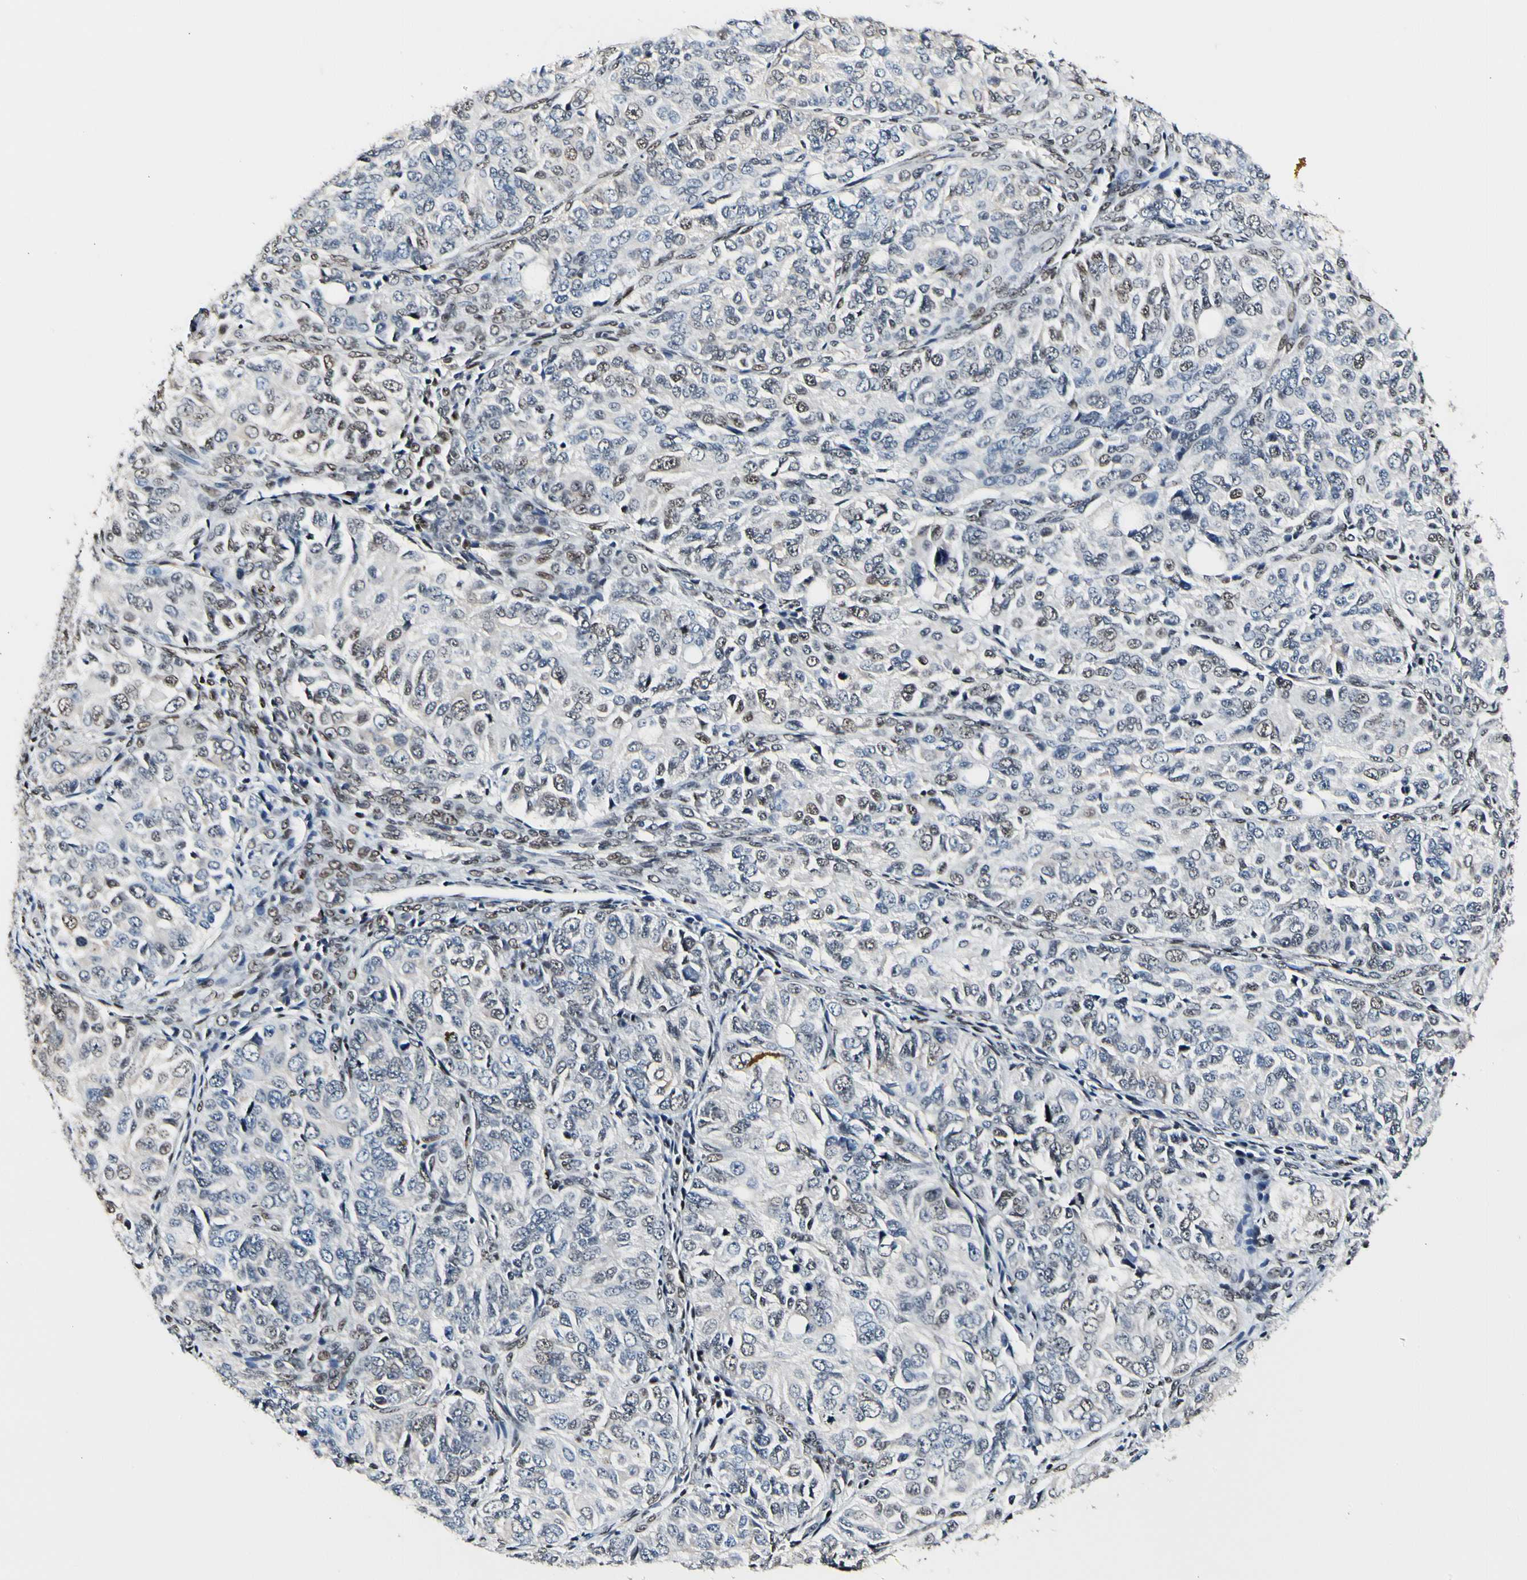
{"staining": {"intensity": "weak", "quantity": "<25%", "location": "nuclear"}, "tissue": "ovarian cancer", "cell_type": "Tumor cells", "image_type": "cancer", "snomed": [{"axis": "morphology", "description": "Carcinoma, endometroid"}, {"axis": "topography", "description": "Ovary"}], "caption": "IHC of endometroid carcinoma (ovarian) shows no positivity in tumor cells.", "gene": "NFIA", "patient": {"sex": "female", "age": 51}}